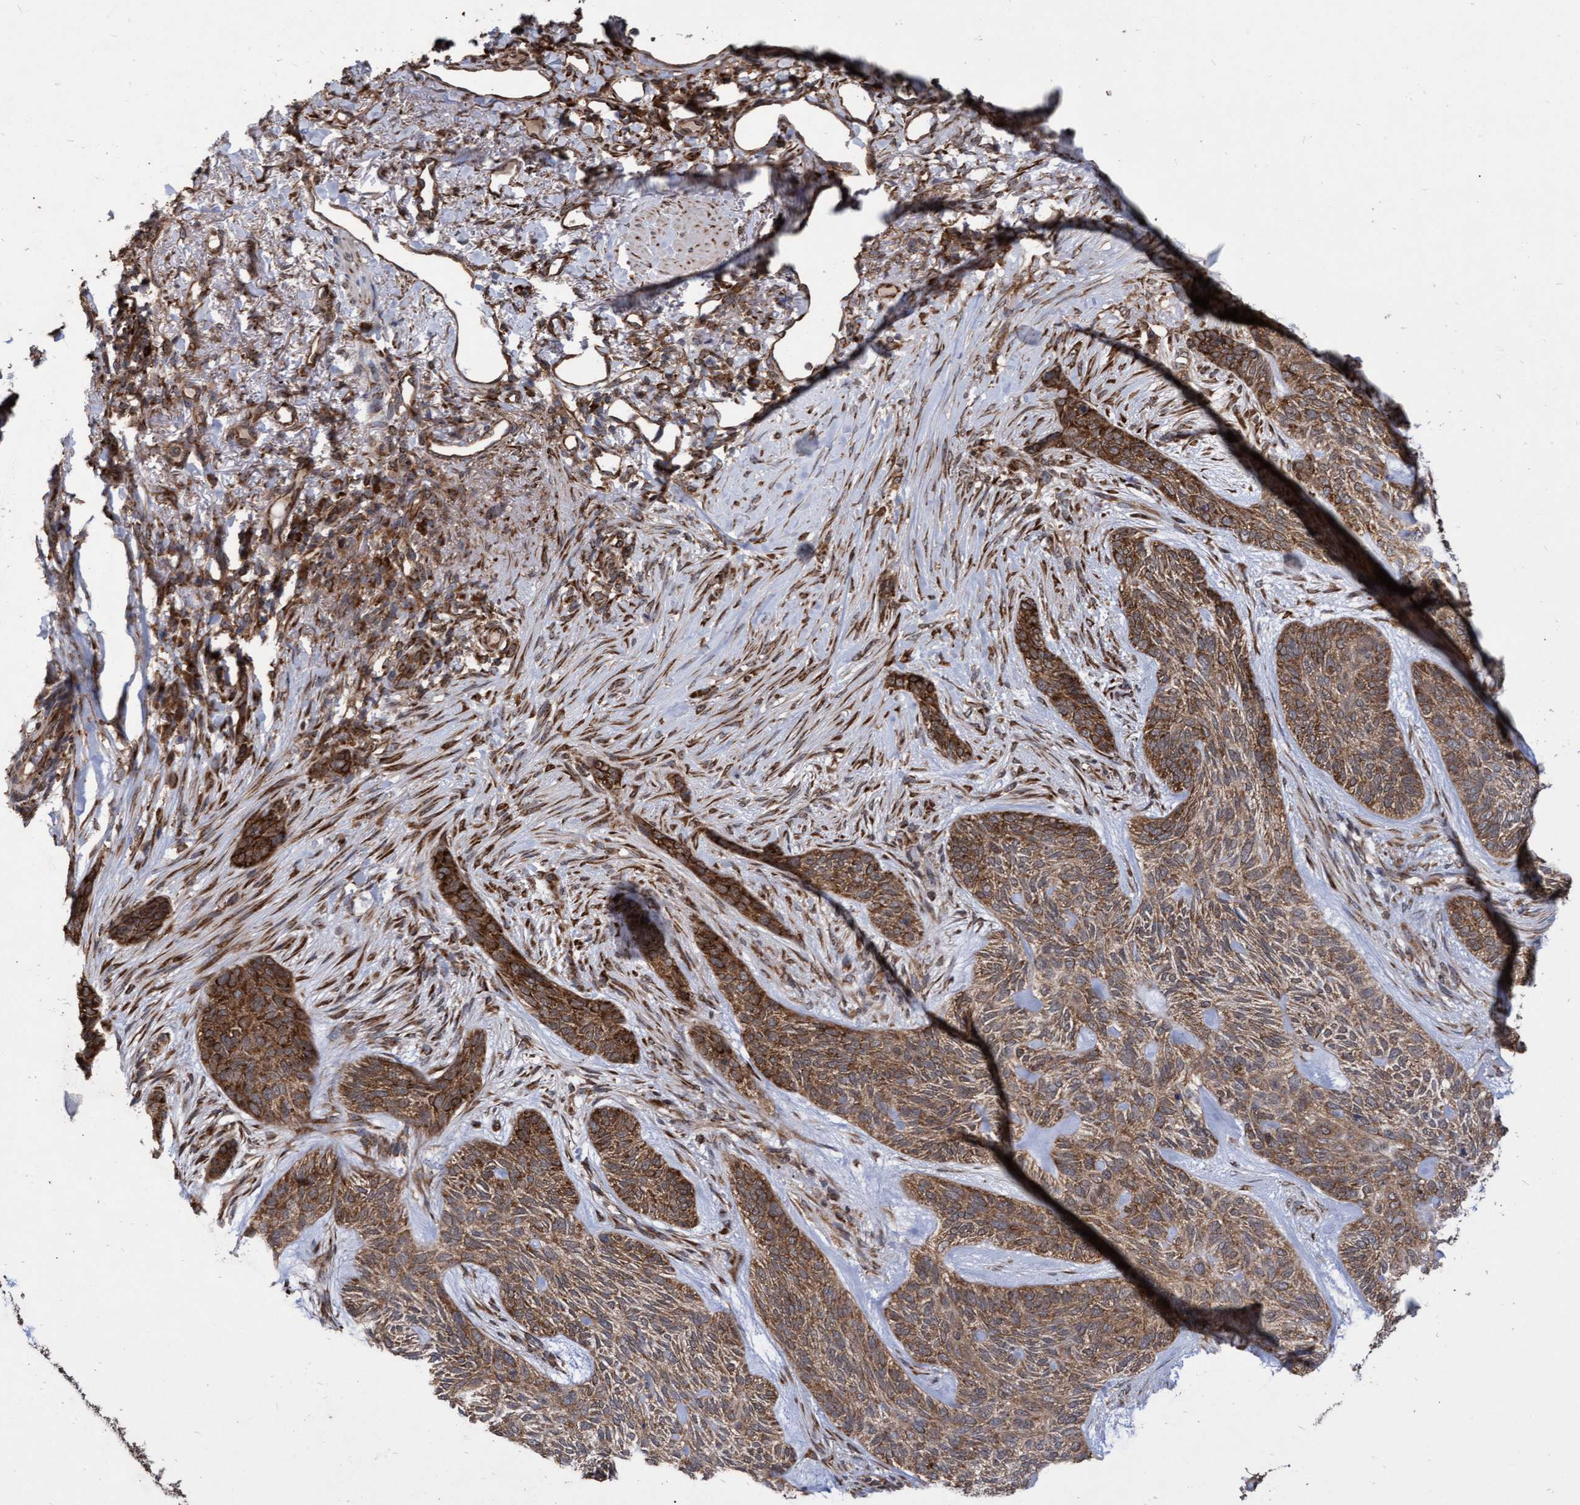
{"staining": {"intensity": "strong", "quantity": ">75%", "location": "cytoplasmic/membranous"}, "tissue": "skin cancer", "cell_type": "Tumor cells", "image_type": "cancer", "snomed": [{"axis": "morphology", "description": "Basal cell carcinoma"}, {"axis": "topography", "description": "Skin"}], "caption": "DAB immunohistochemical staining of basal cell carcinoma (skin) shows strong cytoplasmic/membranous protein expression in about >75% of tumor cells. The staining was performed using DAB (3,3'-diaminobenzidine) to visualize the protein expression in brown, while the nuclei were stained in blue with hematoxylin (Magnification: 20x).", "gene": "ABCF2", "patient": {"sex": "male", "age": 55}}